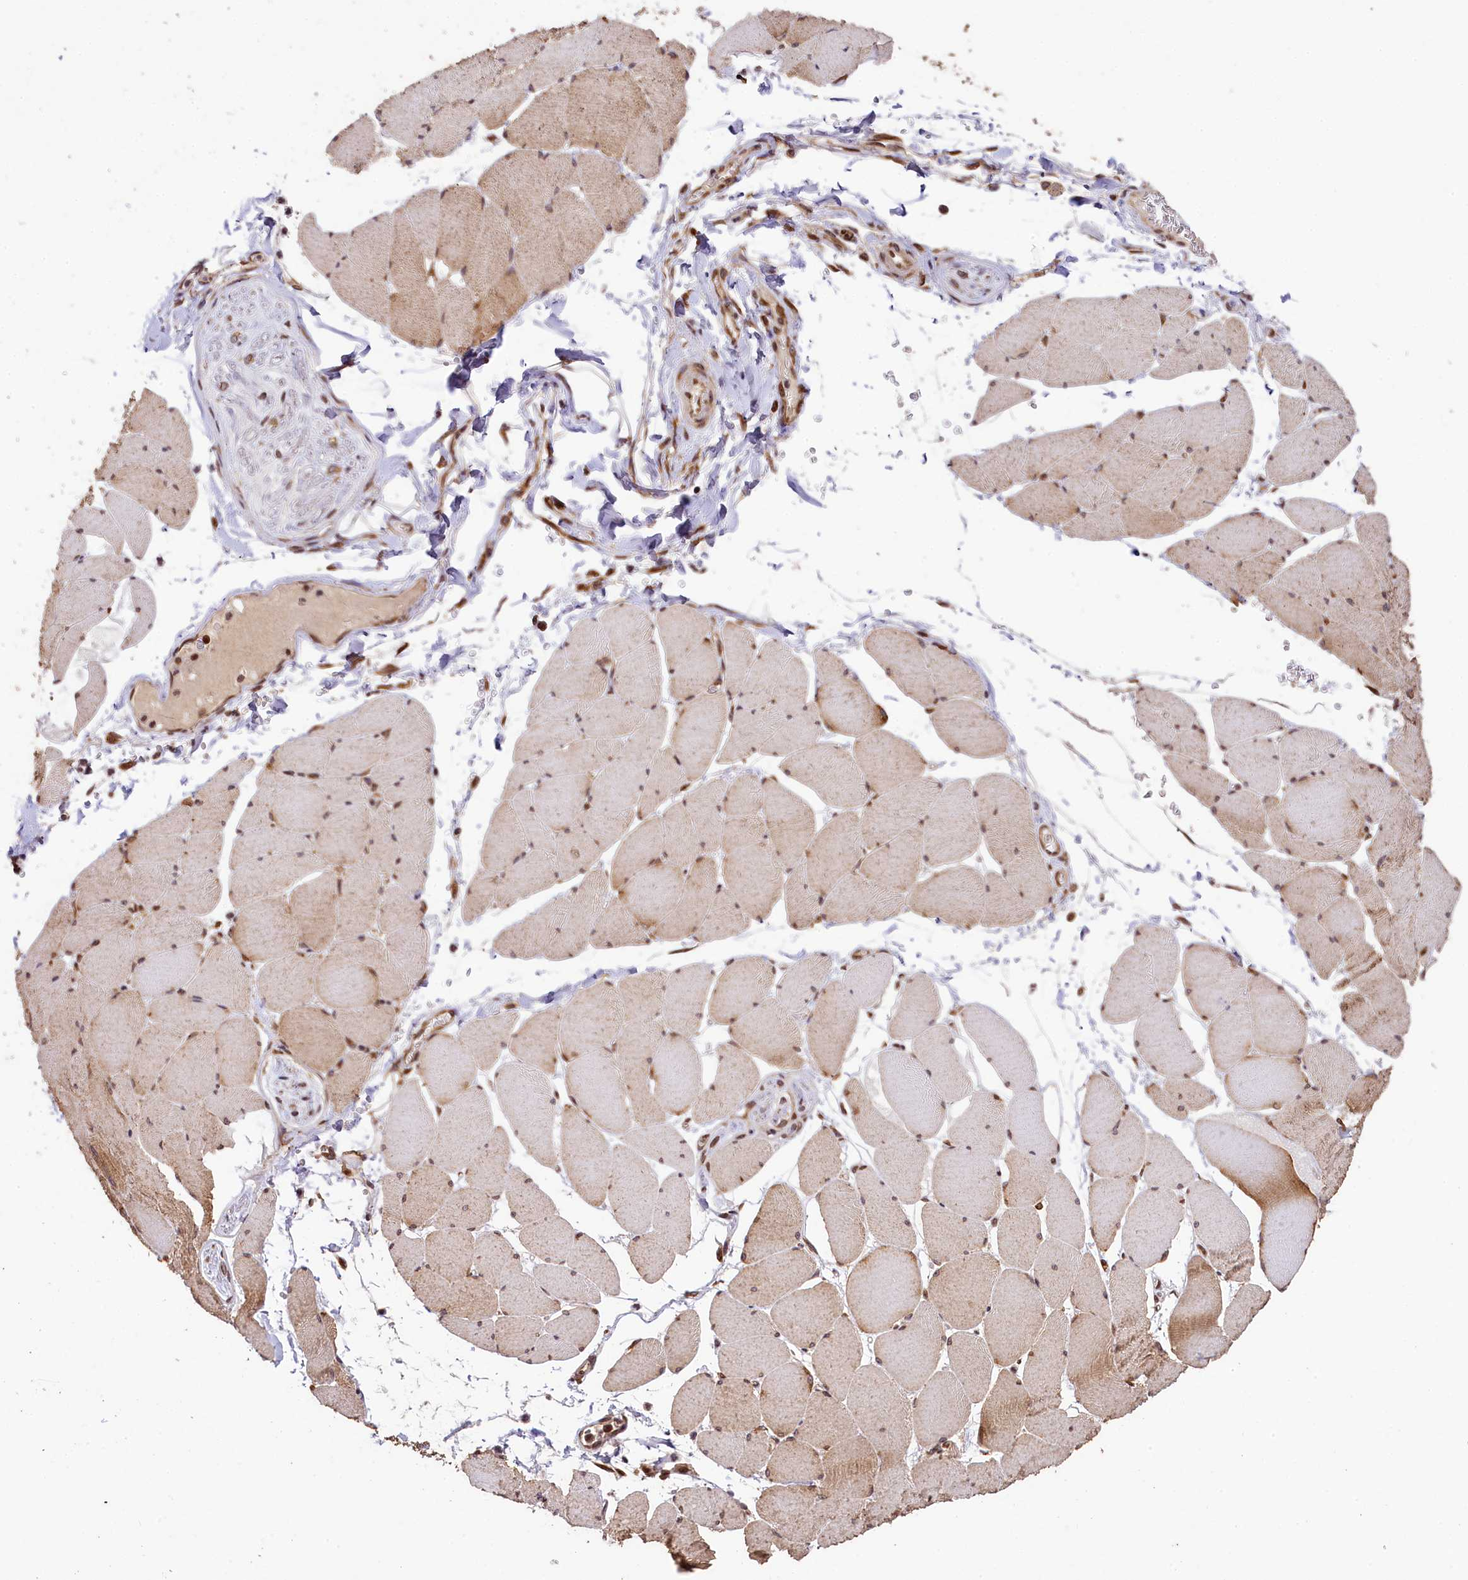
{"staining": {"intensity": "moderate", "quantity": "25%-75%", "location": "cytoplasmic/membranous"}, "tissue": "skeletal muscle", "cell_type": "Myocytes", "image_type": "normal", "snomed": [{"axis": "morphology", "description": "Normal tissue, NOS"}, {"axis": "topography", "description": "Skeletal muscle"}, {"axis": "topography", "description": "Head-Neck"}], "caption": "Approximately 25%-75% of myocytes in unremarkable skeletal muscle show moderate cytoplasmic/membranous protein staining as visualized by brown immunohistochemical staining.", "gene": "LARP4", "patient": {"sex": "male", "age": 66}}